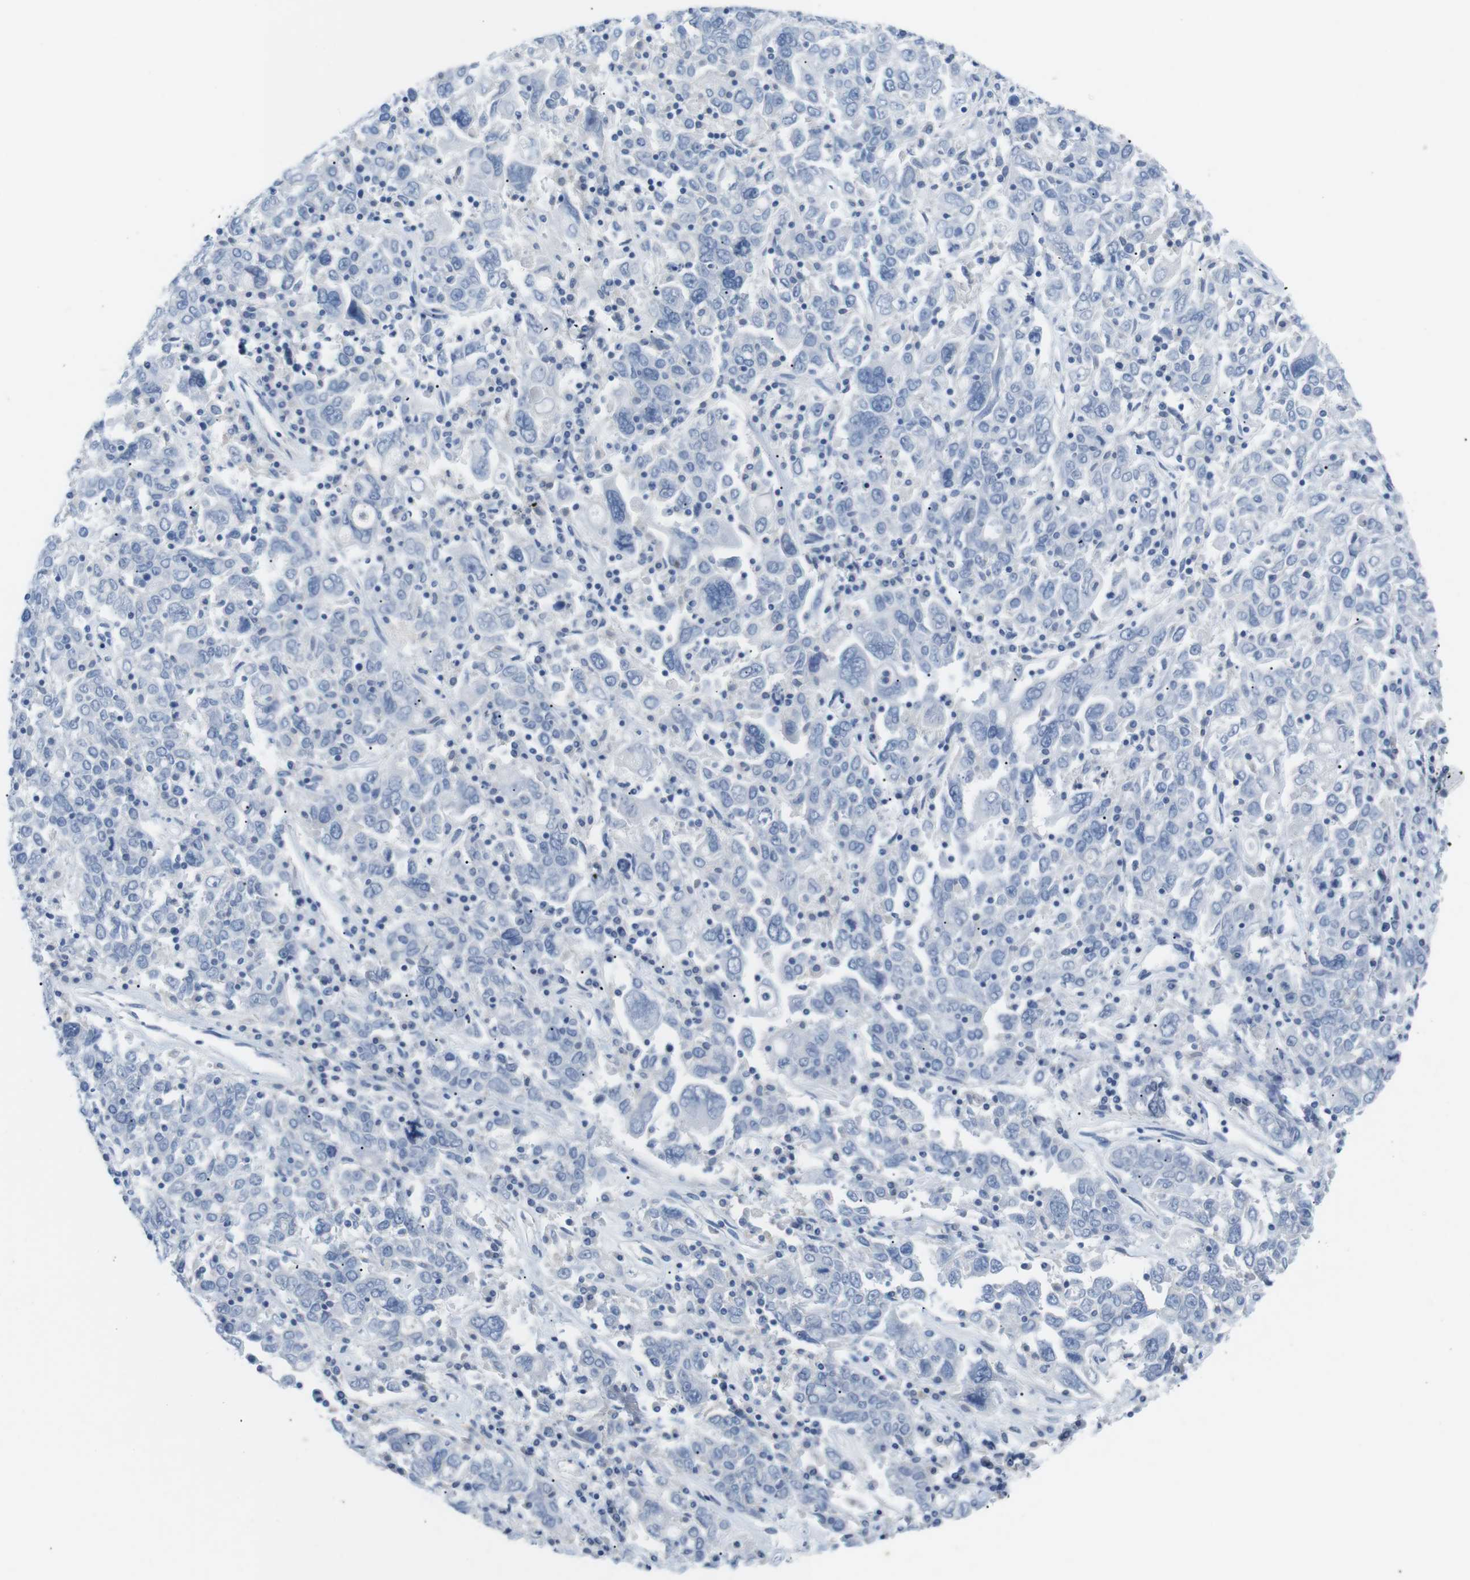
{"staining": {"intensity": "negative", "quantity": "none", "location": "none"}, "tissue": "ovarian cancer", "cell_type": "Tumor cells", "image_type": "cancer", "snomed": [{"axis": "morphology", "description": "Carcinoma, endometroid"}, {"axis": "topography", "description": "Ovary"}], "caption": "Immunohistochemistry of ovarian cancer demonstrates no staining in tumor cells.", "gene": "HBG2", "patient": {"sex": "female", "age": 62}}